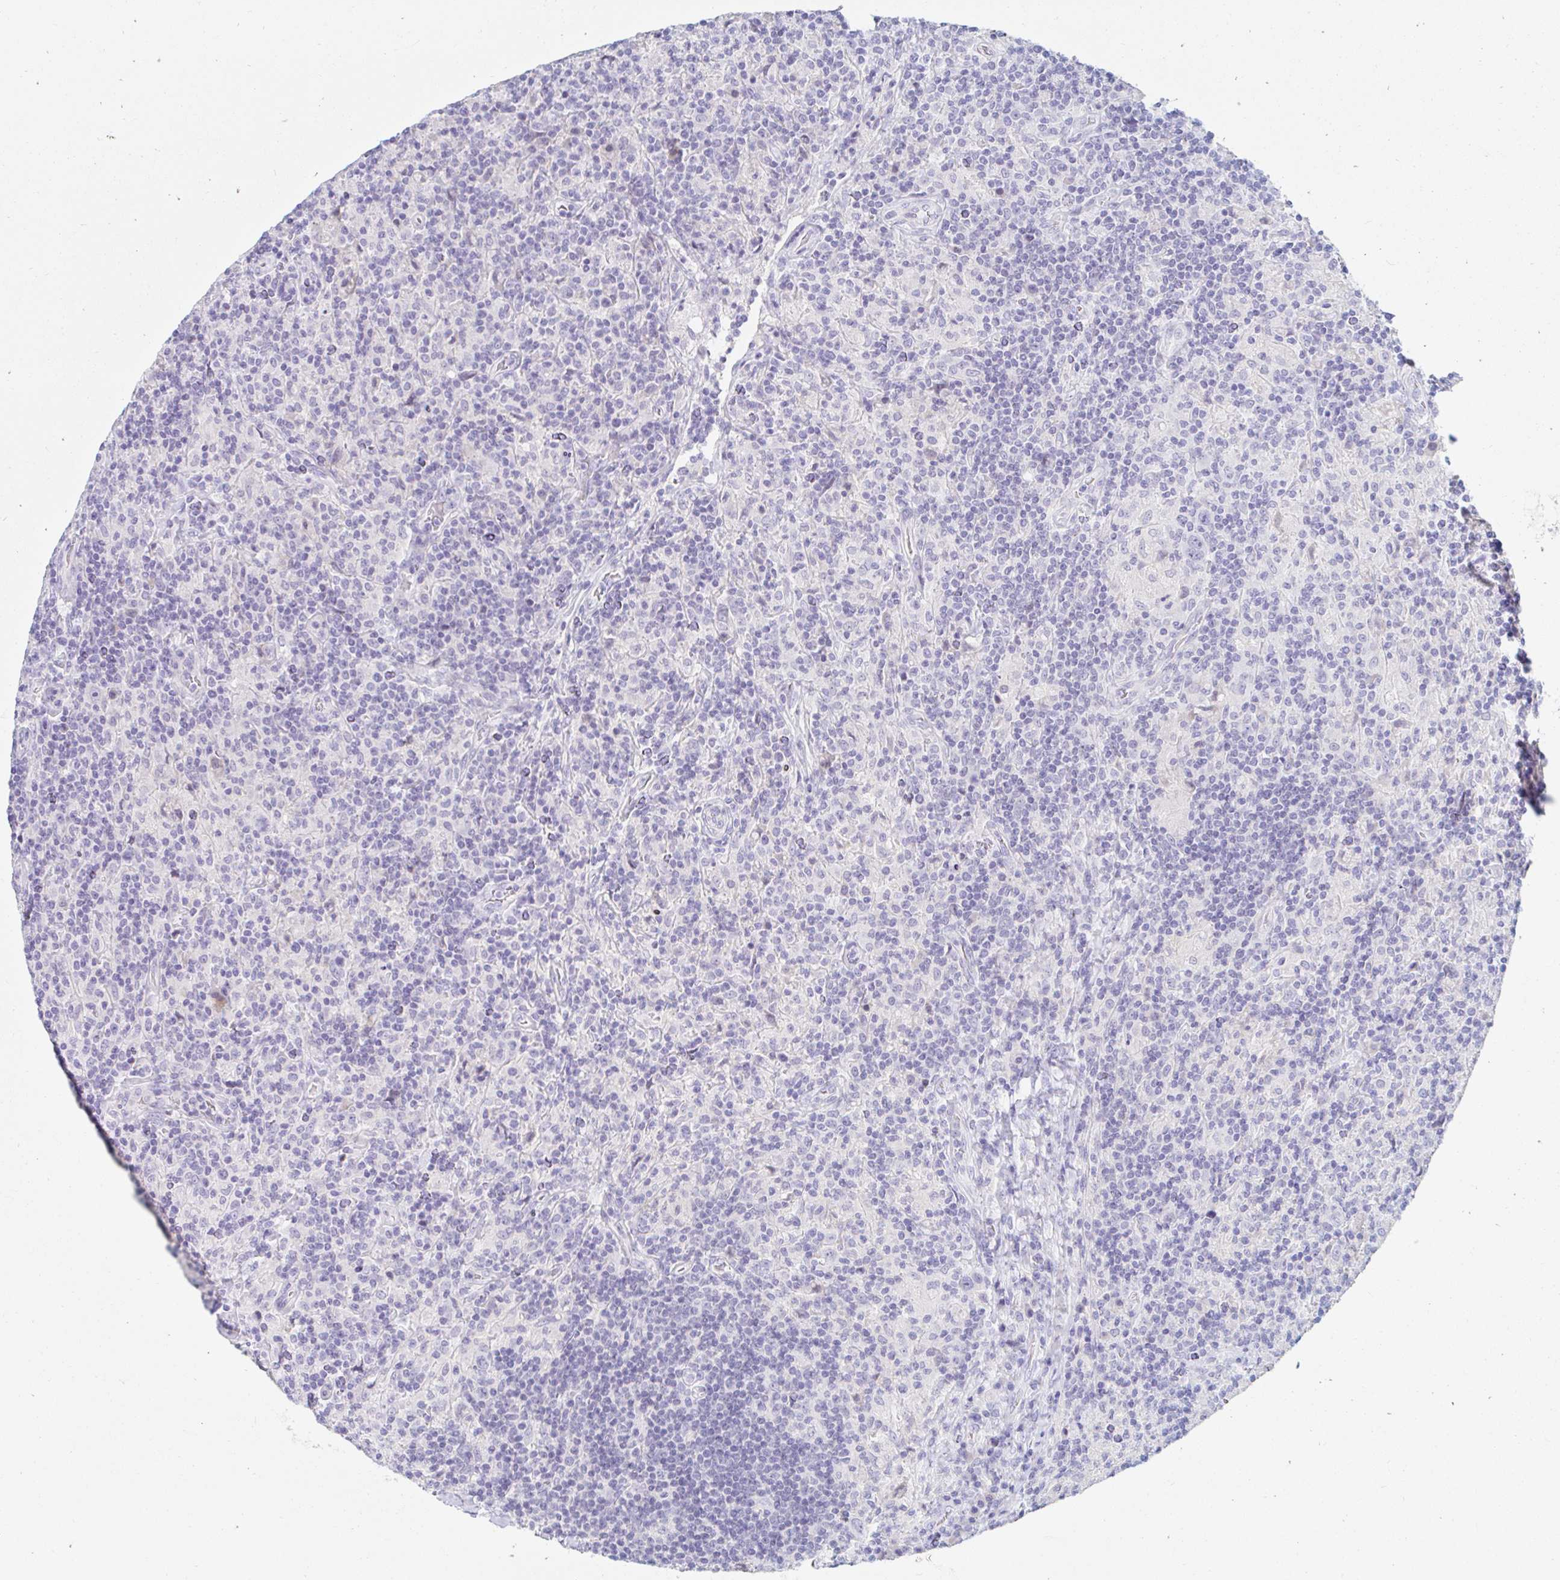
{"staining": {"intensity": "negative", "quantity": "none", "location": "none"}, "tissue": "lymphoma", "cell_type": "Tumor cells", "image_type": "cancer", "snomed": [{"axis": "morphology", "description": "Hodgkin's disease, NOS"}, {"axis": "topography", "description": "Lymph node"}], "caption": "High power microscopy image of an immunohistochemistry (IHC) histopathology image of Hodgkin's disease, revealing no significant expression in tumor cells. (DAB IHC with hematoxylin counter stain).", "gene": "TEX44", "patient": {"sex": "male", "age": 70}}